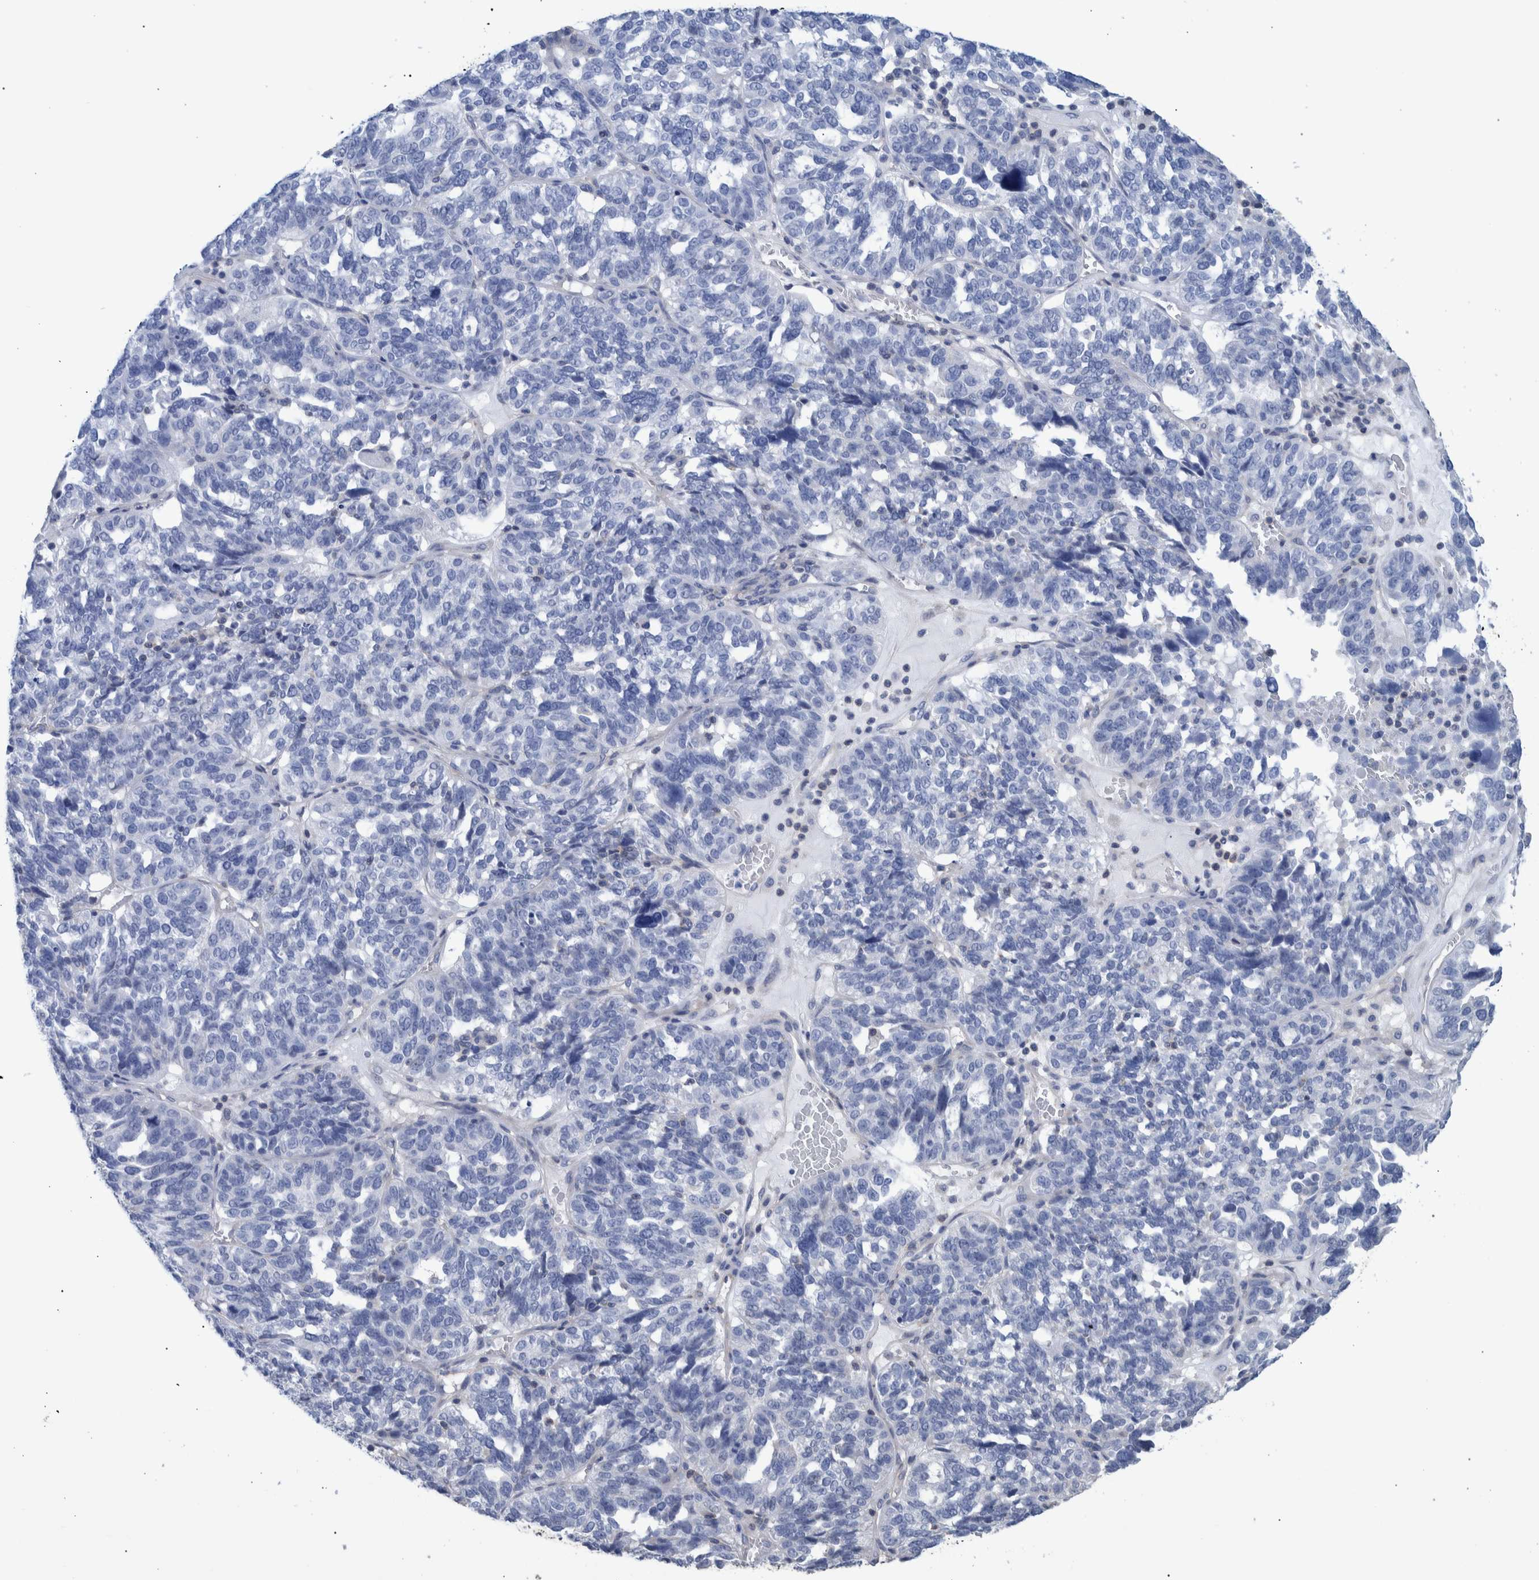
{"staining": {"intensity": "negative", "quantity": "none", "location": "none"}, "tissue": "ovarian cancer", "cell_type": "Tumor cells", "image_type": "cancer", "snomed": [{"axis": "morphology", "description": "Cystadenocarcinoma, serous, NOS"}, {"axis": "topography", "description": "Ovary"}], "caption": "This is an immunohistochemistry image of human ovarian cancer (serous cystadenocarcinoma). There is no staining in tumor cells.", "gene": "PPP3CC", "patient": {"sex": "female", "age": 59}}